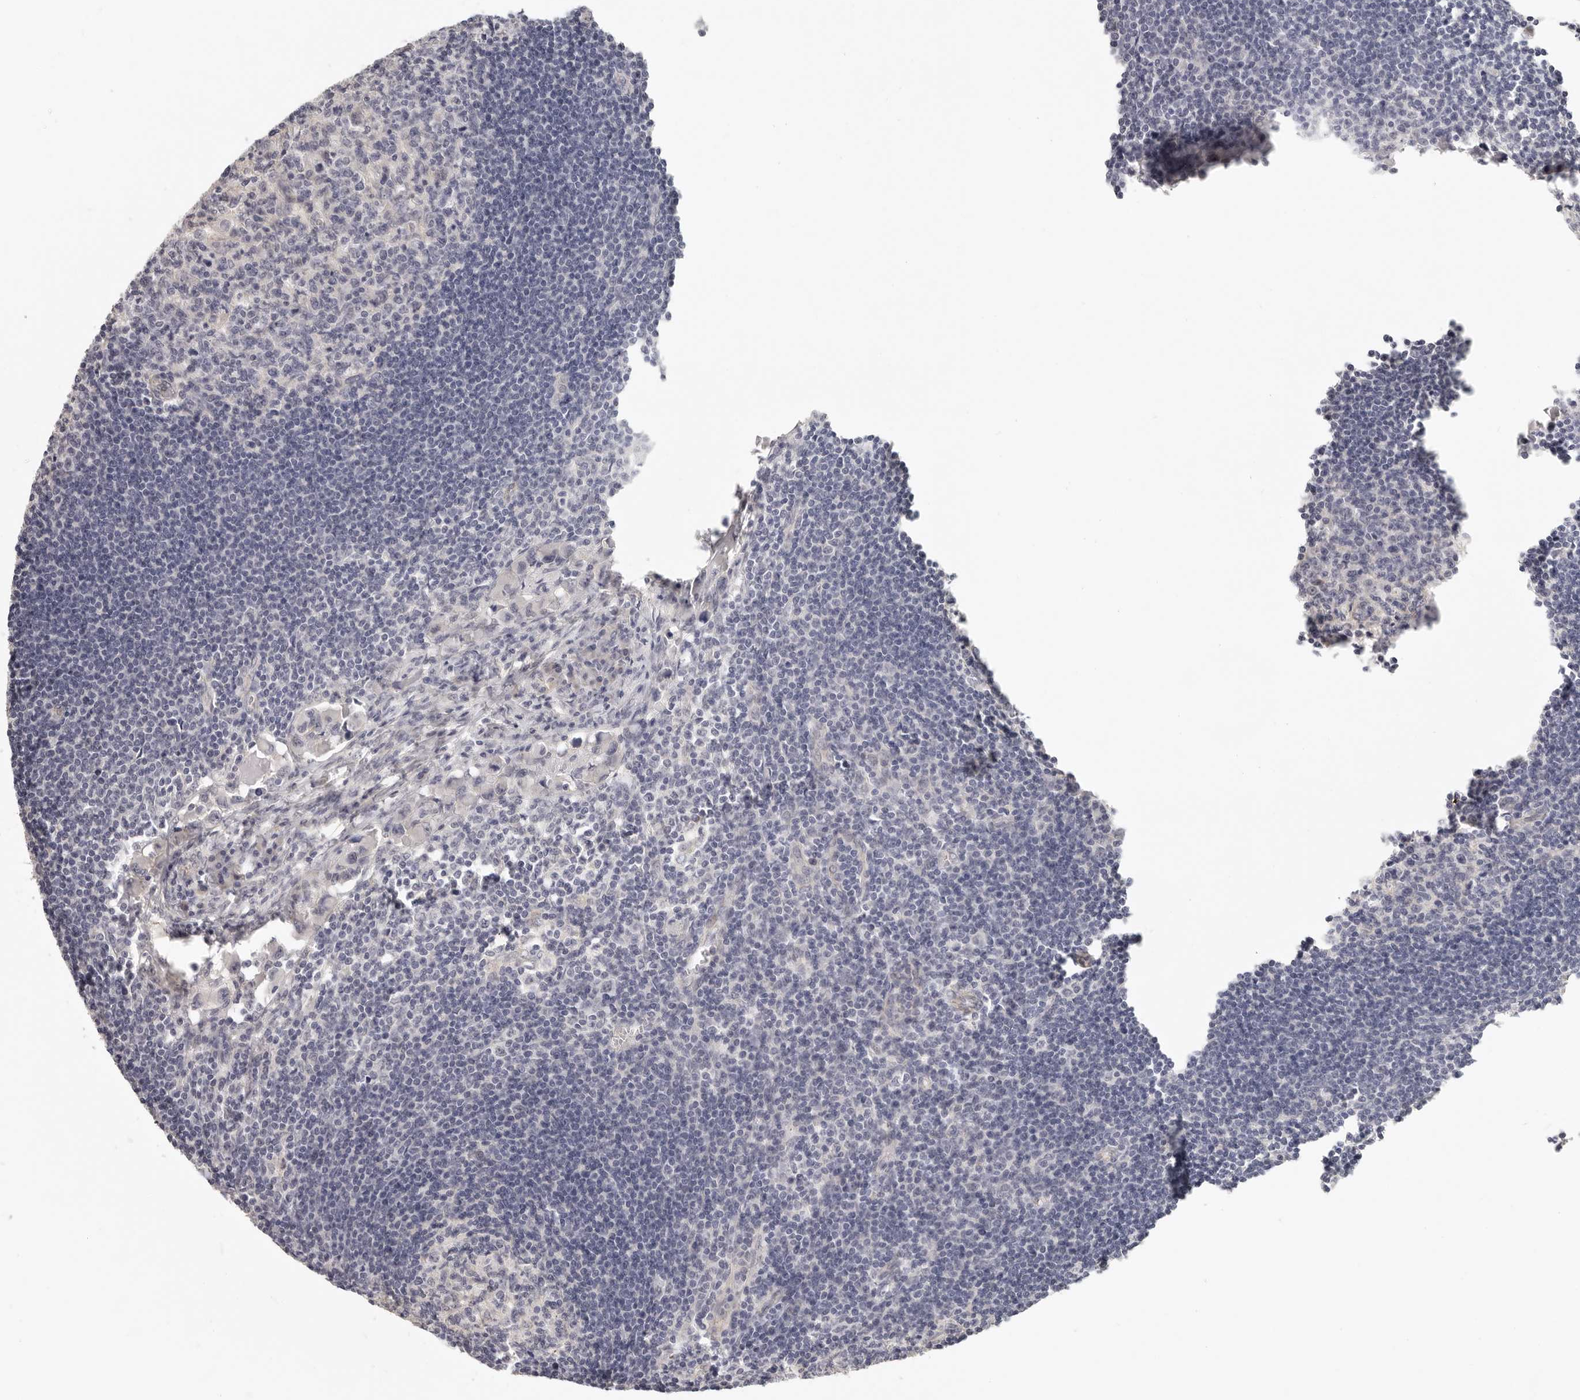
{"staining": {"intensity": "negative", "quantity": "none", "location": "none"}, "tissue": "lymph node", "cell_type": "Germinal center cells", "image_type": "normal", "snomed": [{"axis": "morphology", "description": "Normal tissue, NOS"}, {"axis": "morphology", "description": "Malignant melanoma, Metastatic site"}, {"axis": "topography", "description": "Lymph node"}], "caption": "IHC micrograph of normal lymph node stained for a protein (brown), which displays no positivity in germinal center cells.", "gene": "ANXA9", "patient": {"sex": "male", "age": 41}}